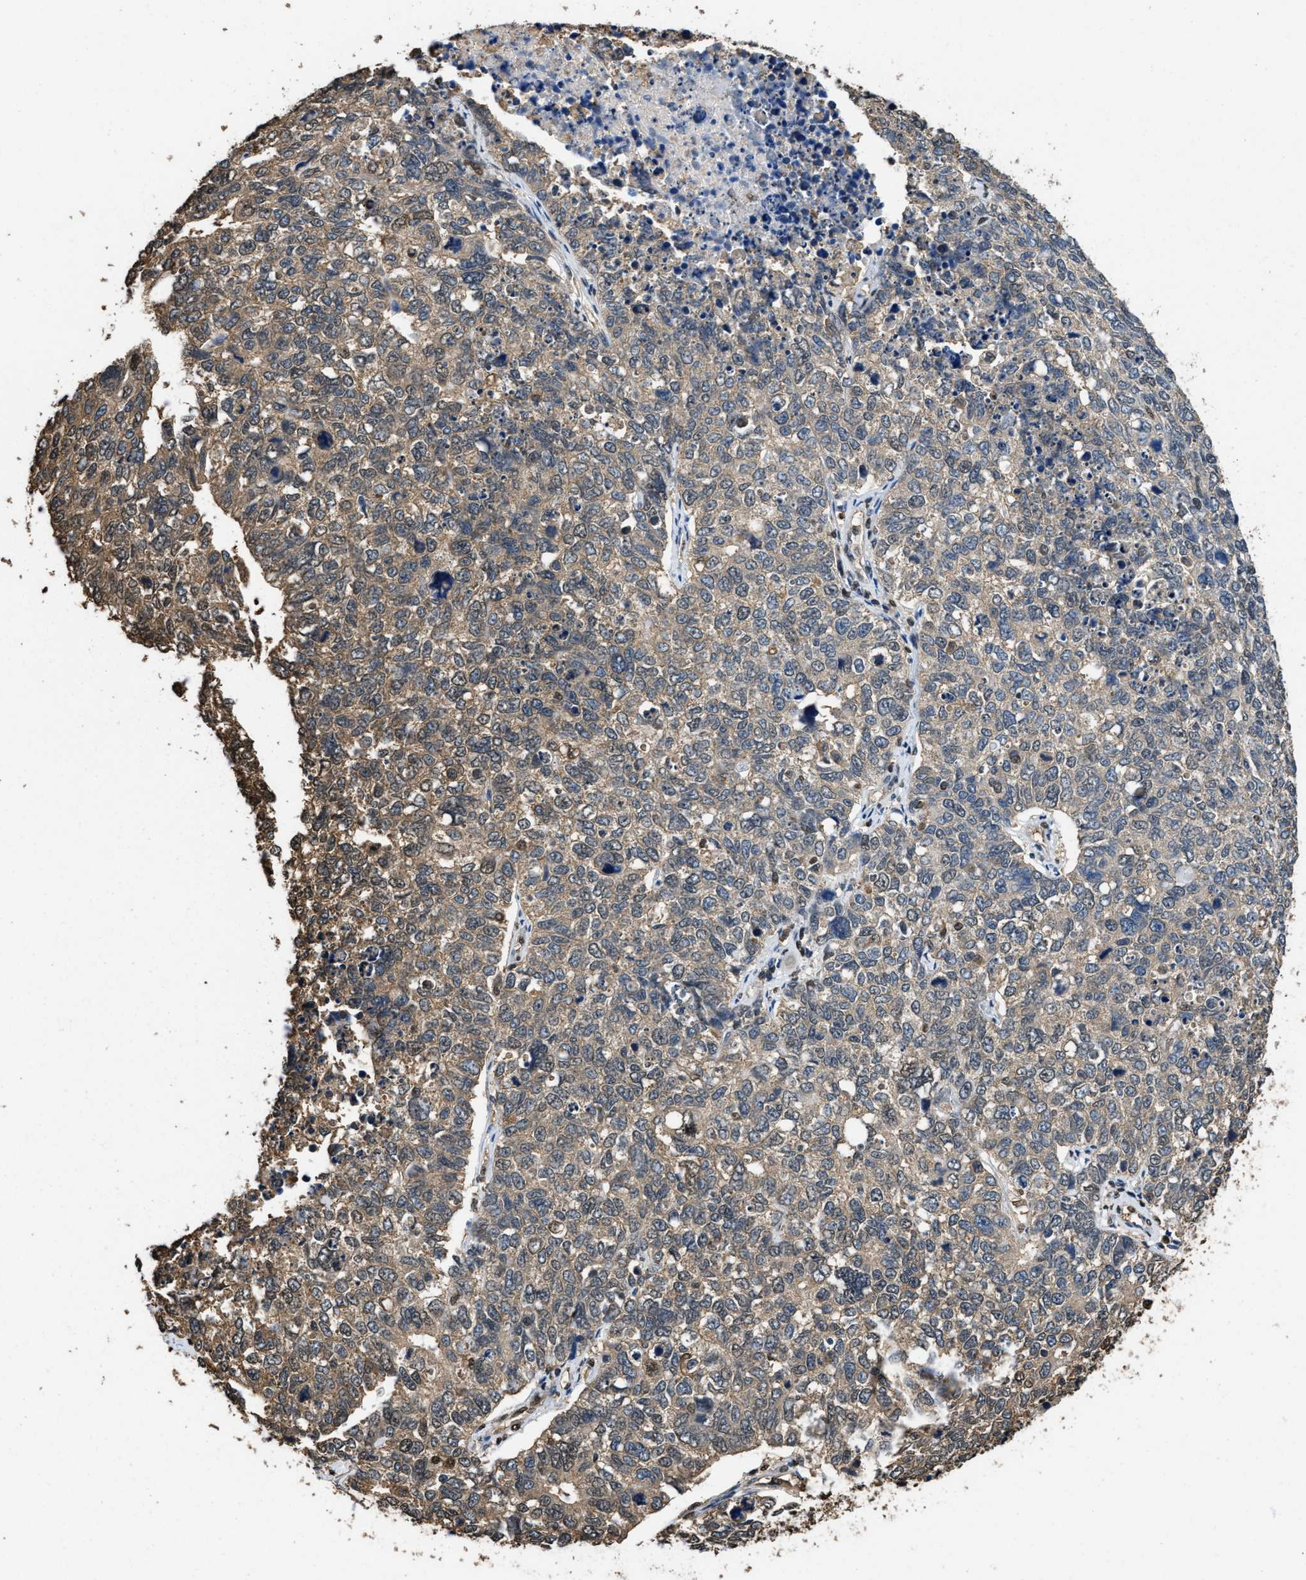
{"staining": {"intensity": "weak", "quantity": ">75%", "location": "cytoplasmic/membranous,nuclear"}, "tissue": "cervical cancer", "cell_type": "Tumor cells", "image_type": "cancer", "snomed": [{"axis": "morphology", "description": "Squamous cell carcinoma, NOS"}, {"axis": "topography", "description": "Cervix"}], "caption": "This is a micrograph of immunohistochemistry staining of cervical squamous cell carcinoma, which shows weak positivity in the cytoplasmic/membranous and nuclear of tumor cells.", "gene": "GAPDH", "patient": {"sex": "female", "age": 63}}